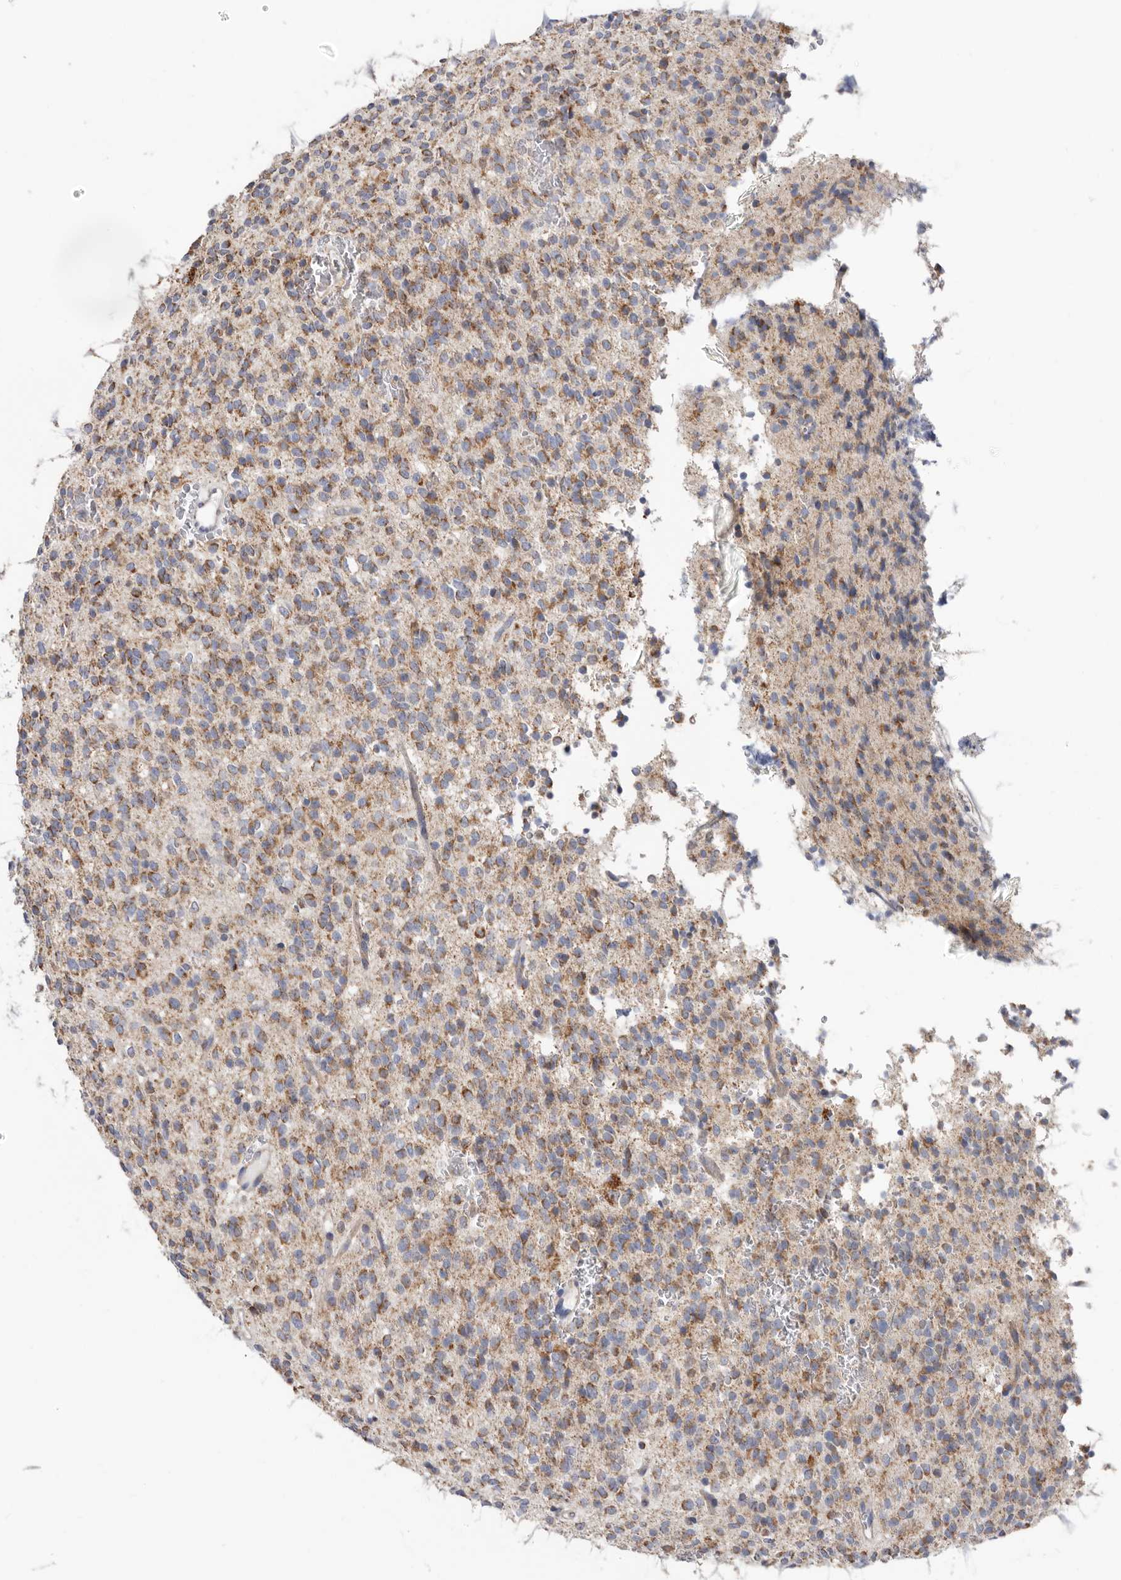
{"staining": {"intensity": "moderate", "quantity": ">75%", "location": "cytoplasmic/membranous"}, "tissue": "glioma", "cell_type": "Tumor cells", "image_type": "cancer", "snomed": [{"axis": "morphology", "description": "Glioma, malignant, High grade"}, {"axis": "topography", "description": "Brain"}], "caption": "Immunohistochemistry (DAB (3,3'-diaminobenzidine)) staining of human malignant glioma (high-grade) shows moderate cytoplasmic/membranous protein expression in approximately >75% of tumor cells.", "gene": "RSPO2", "patient": {"sex": "male", "age": 34}}